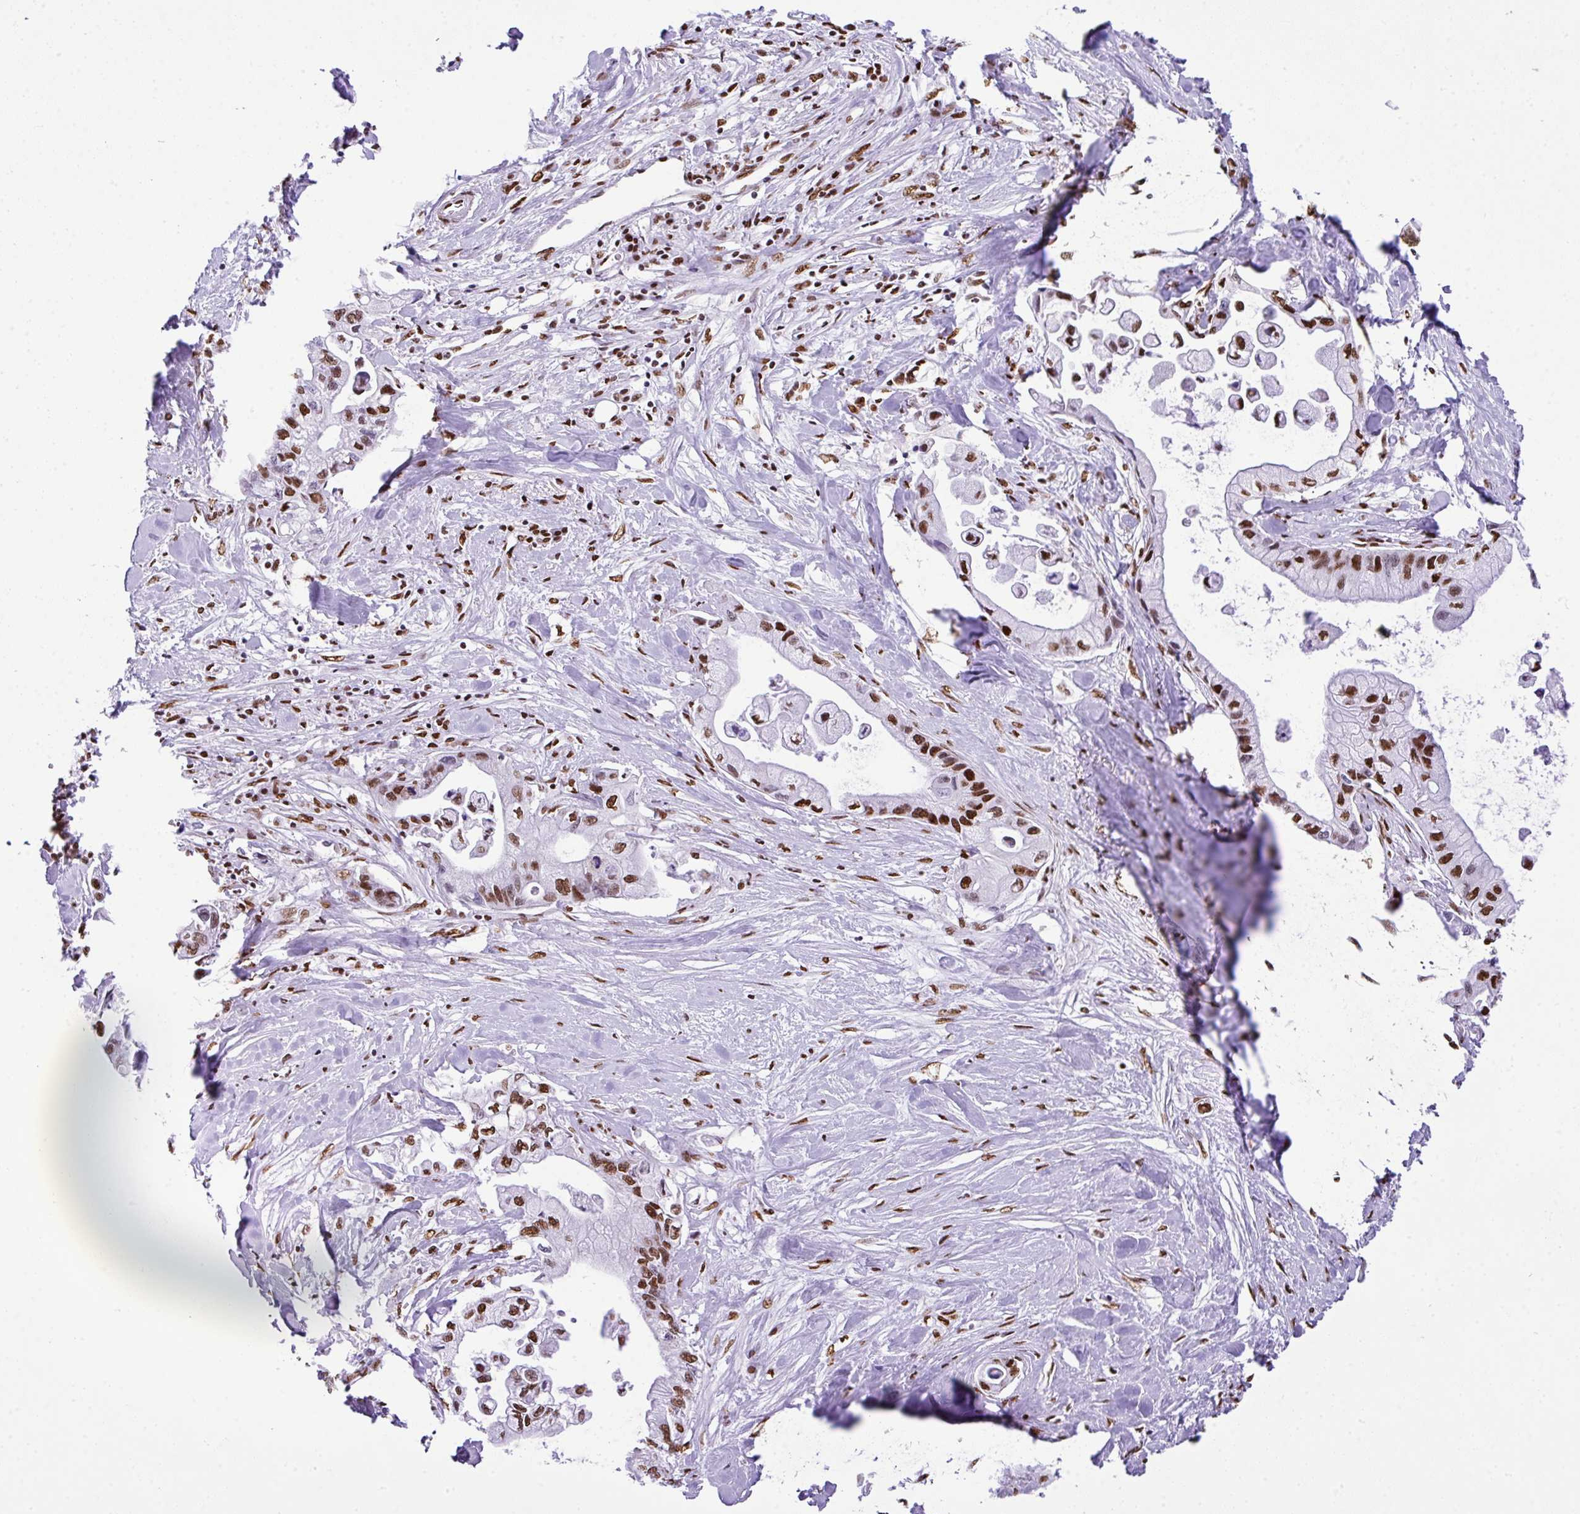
{"staining": {"intensity": "moderate", "quantity": ">75%", "location": "nuclear"}, "tissue": "pancreatic cancer", "cell_type": "Tumor cells", "image_type": "cancer", "snomed": [{"axis": "morphology", "description": "Adenocarcinoma, NOS"}, {"axis": "topography", "description": "Pancreas"}], "caption": "Brown immunohistochemical staining in pancreatic cancer exhibits moderate nuclear staining in about >75% of tumor cells. (Brightfield microscopy of DAB IHC at high magnification).", "gene": "RARG", "patient": {"sex": "male", "age": 61}}